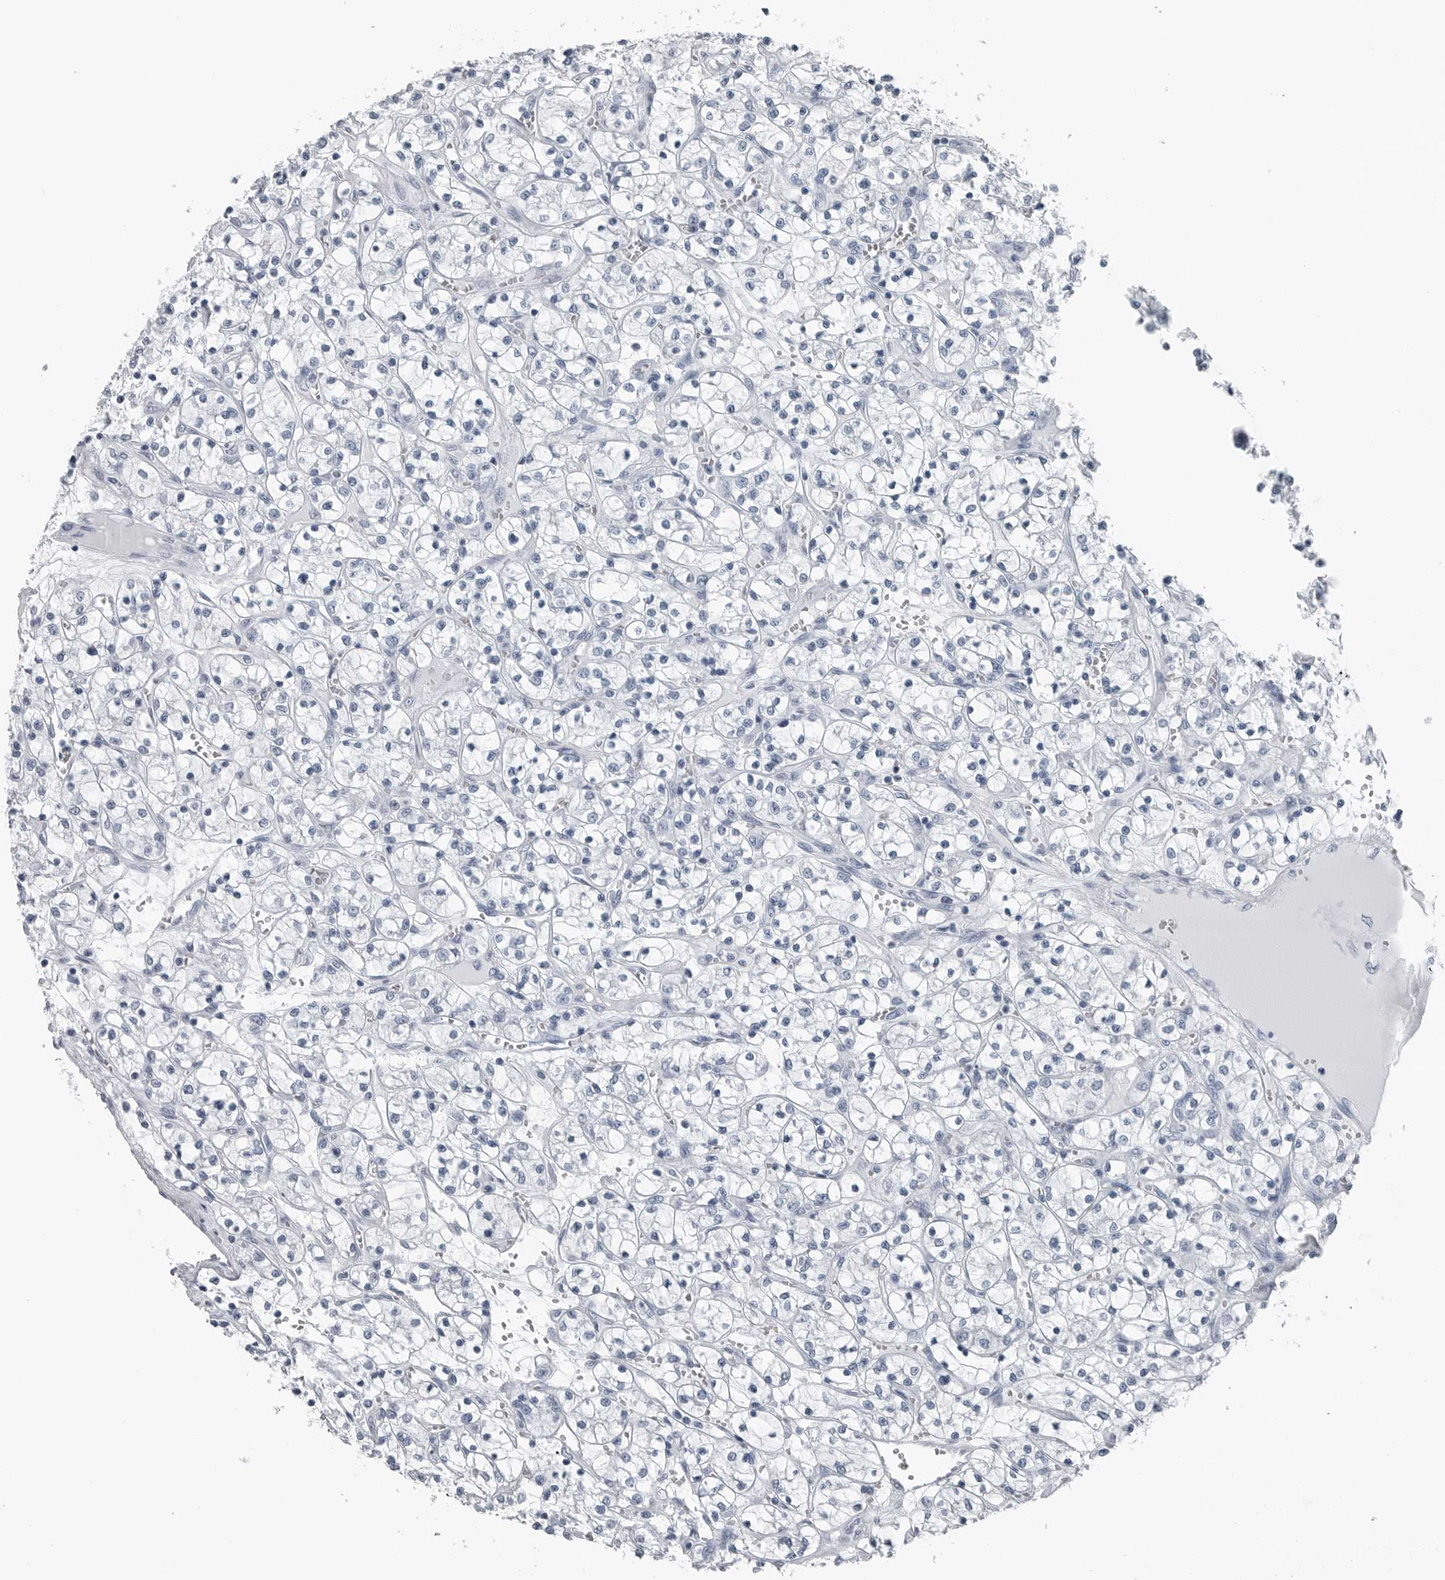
{"staining": {"intensity": "negative", "quantity": "none", "location": "none"}, "tissue": "renal cancer", "cell_type": "Tumor cells", "image_type": "cancer", "snomed": [{"axis": "morphology", "description": "Adenocarcinoma, NOS"}, {"axis": "topography", "description": "Kidney"}], "caption": "Immunohistochemistry (IHC) of renal cancer shows no expression in tumor cells.", "gene": "SPINK1", "patient": {"sex": "female", "age": 69}}